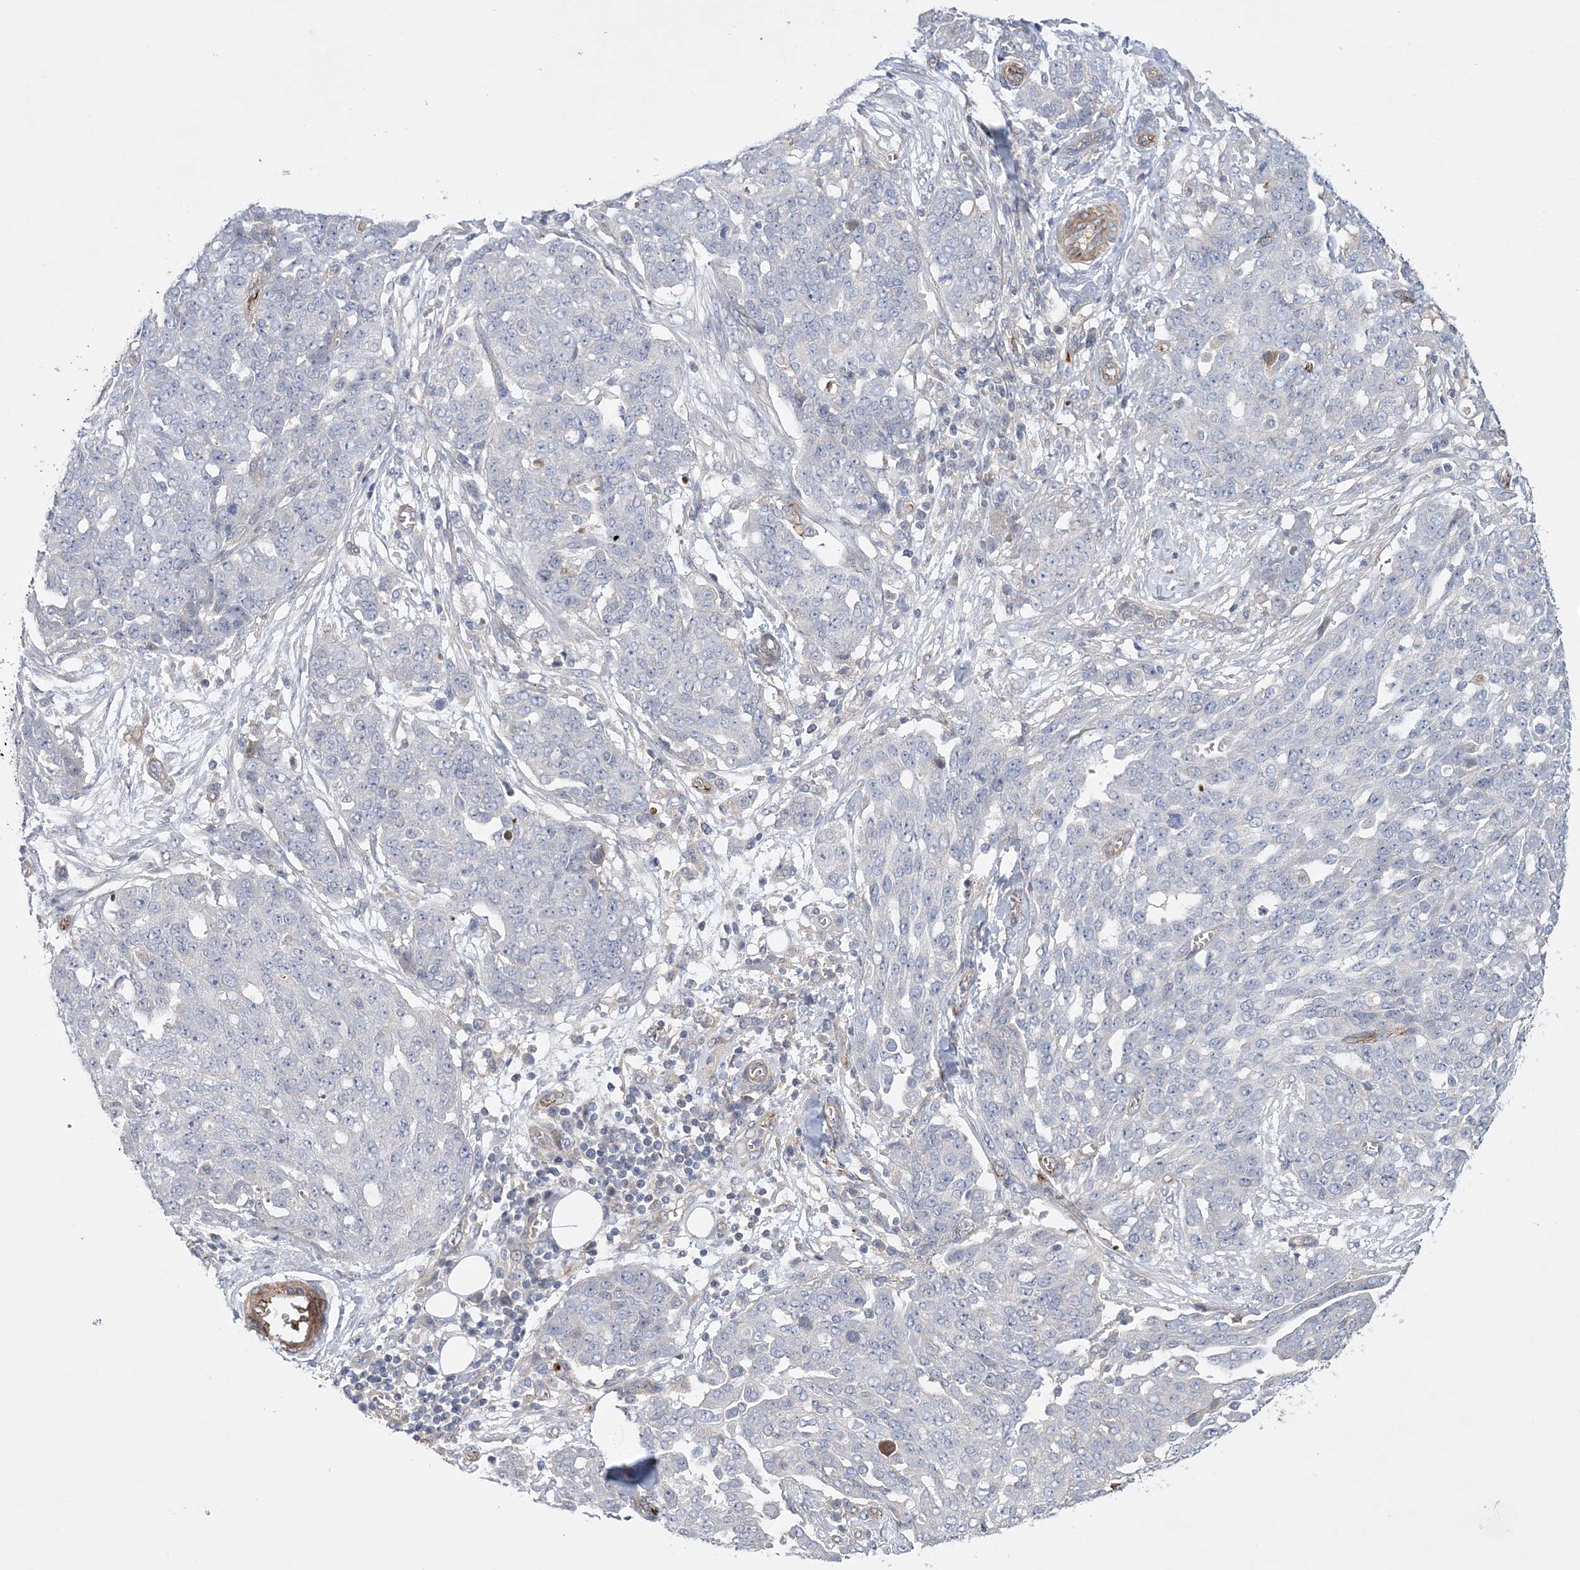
{"staining": {"intensity": "negative", "quantity": "none", "location": "none"}, "tissue": "ovarian cancer", "cell_type": "Tumor cells", "image_type": "cancer", "snomed": [{"axis": "morphology", "description": "Cystadenocarcinoma, serous, NOS"}, {"axis": "topography", "description": "Soft tissue"}, {"axis": "topography", "description": "Ovary"}], "caption": "IHC of human serous cystadenocarcinoma (ovarian) shows no expression in tumor cells.", "gene": "CALN1", "patient": {"sex": "female", "age": 57}}